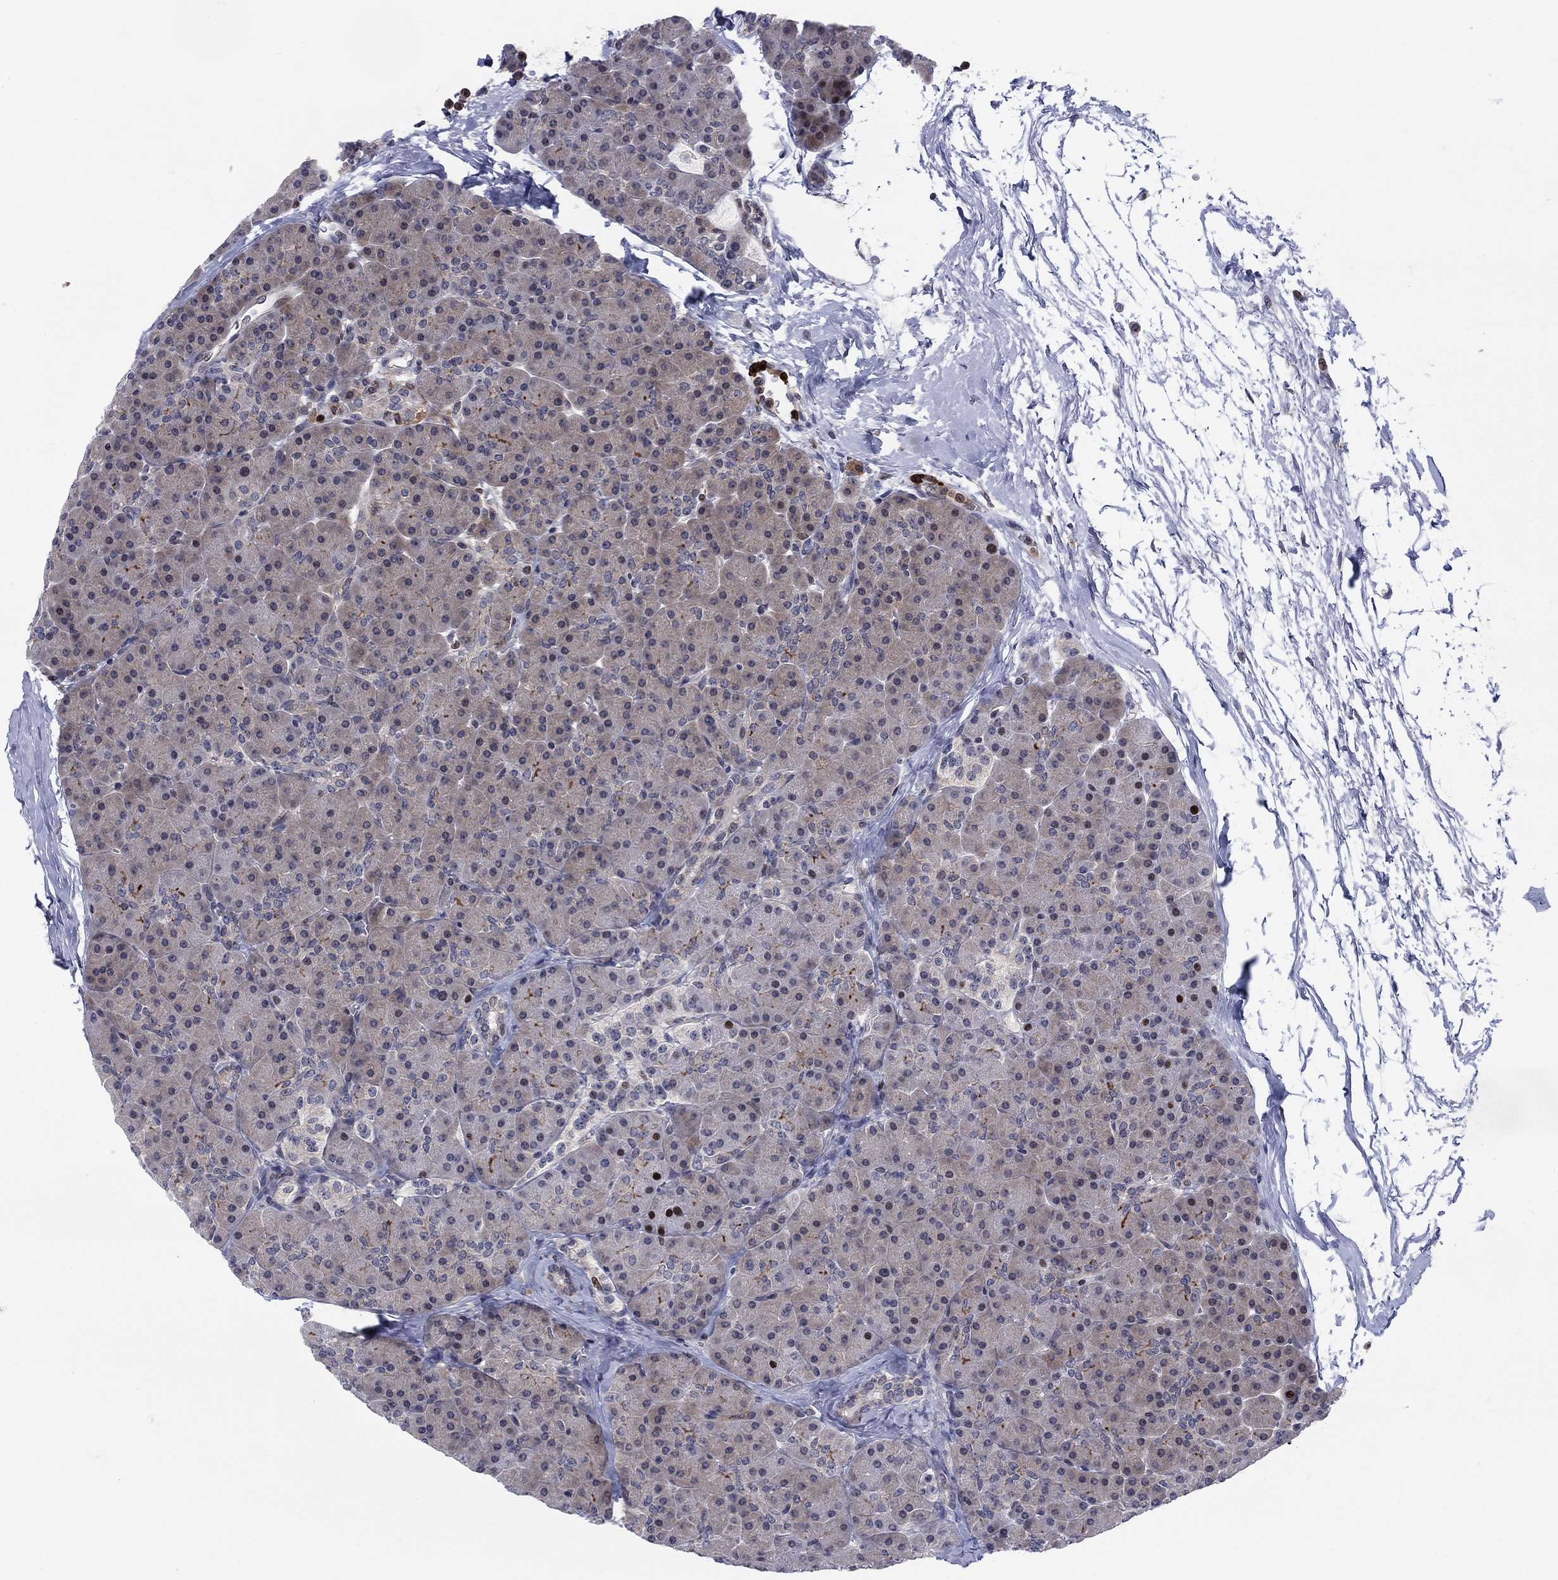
{"staining": {"intensity": "strong", "quantity": "<25%", "location": "nuclear"}, "tissue": "pancreas", "cell_type": "Exocrine glandular cells", "image_type": "normal", "snomed": [{"axis": "morphology", "description": "Normal tissue, NOS"}, {"axis": "topography", "description": "Pancreas"}], "caption": "Unremarkable pancreas was stained to show a protein in brown. There is medium levels of strong nuclear staining in about <25% of exocrine glandular cells.", "gene": "ZNHIT3", "patient": {"sex": "female", "age": 44}}